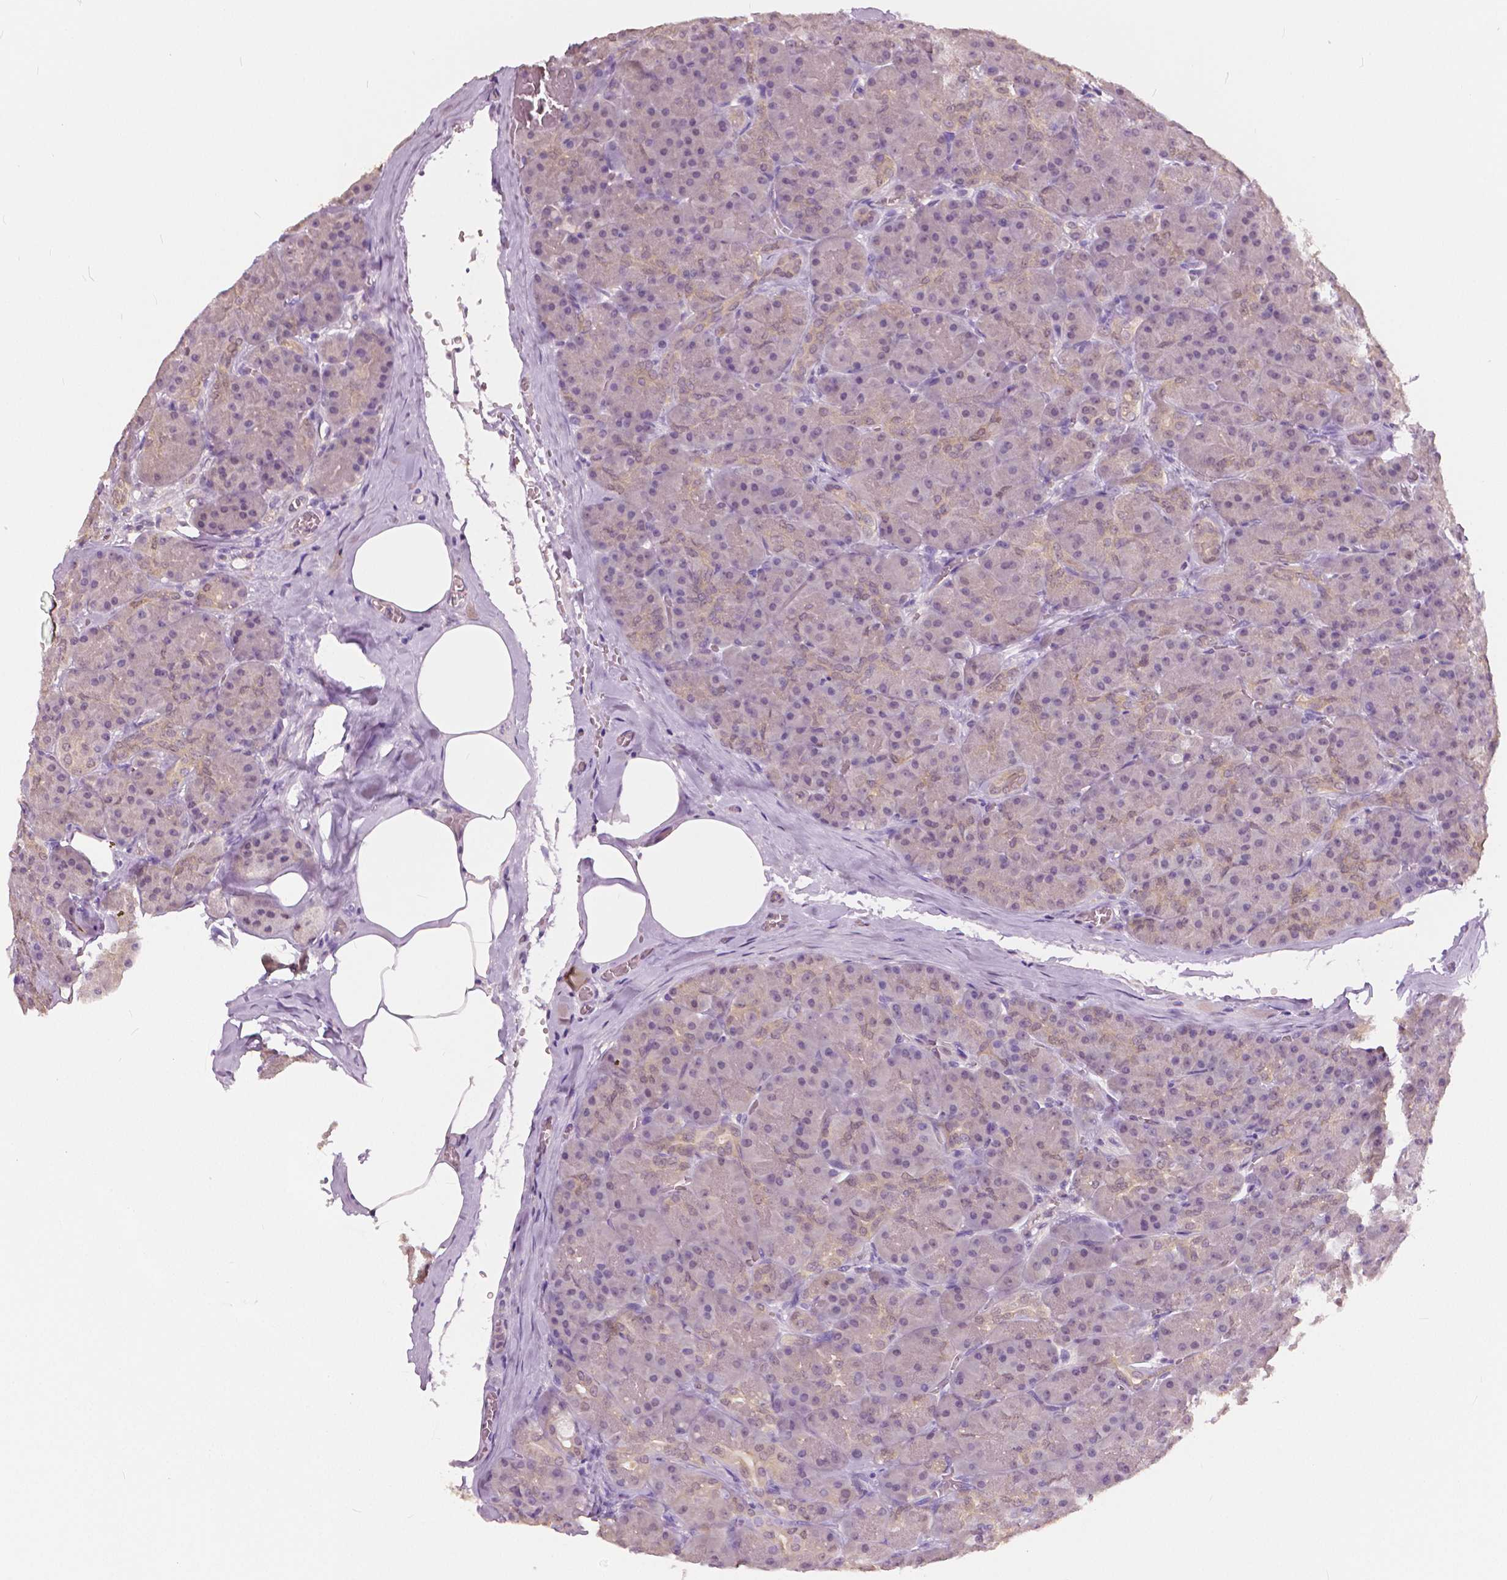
{"staining": {"intensity": "weak", "quantity": "<25%", "location": "nuclear"}, "tissue": "pancreas", "cell_type": "Exocrine glandular cells", "image_type": "normal", "snomed": [{"axis": "morphology", "description": "Normal tissue, NOS"}, {"axis": "topography", "description": "Pancreas"}], "caption": "A high-resolution image shows immunohistochemistry staining of normal pancreas, which displays no significant positivity in exocrine glandular cells.", "gene": "TKFC", "patient": {"sex": "male", "age": 57}}